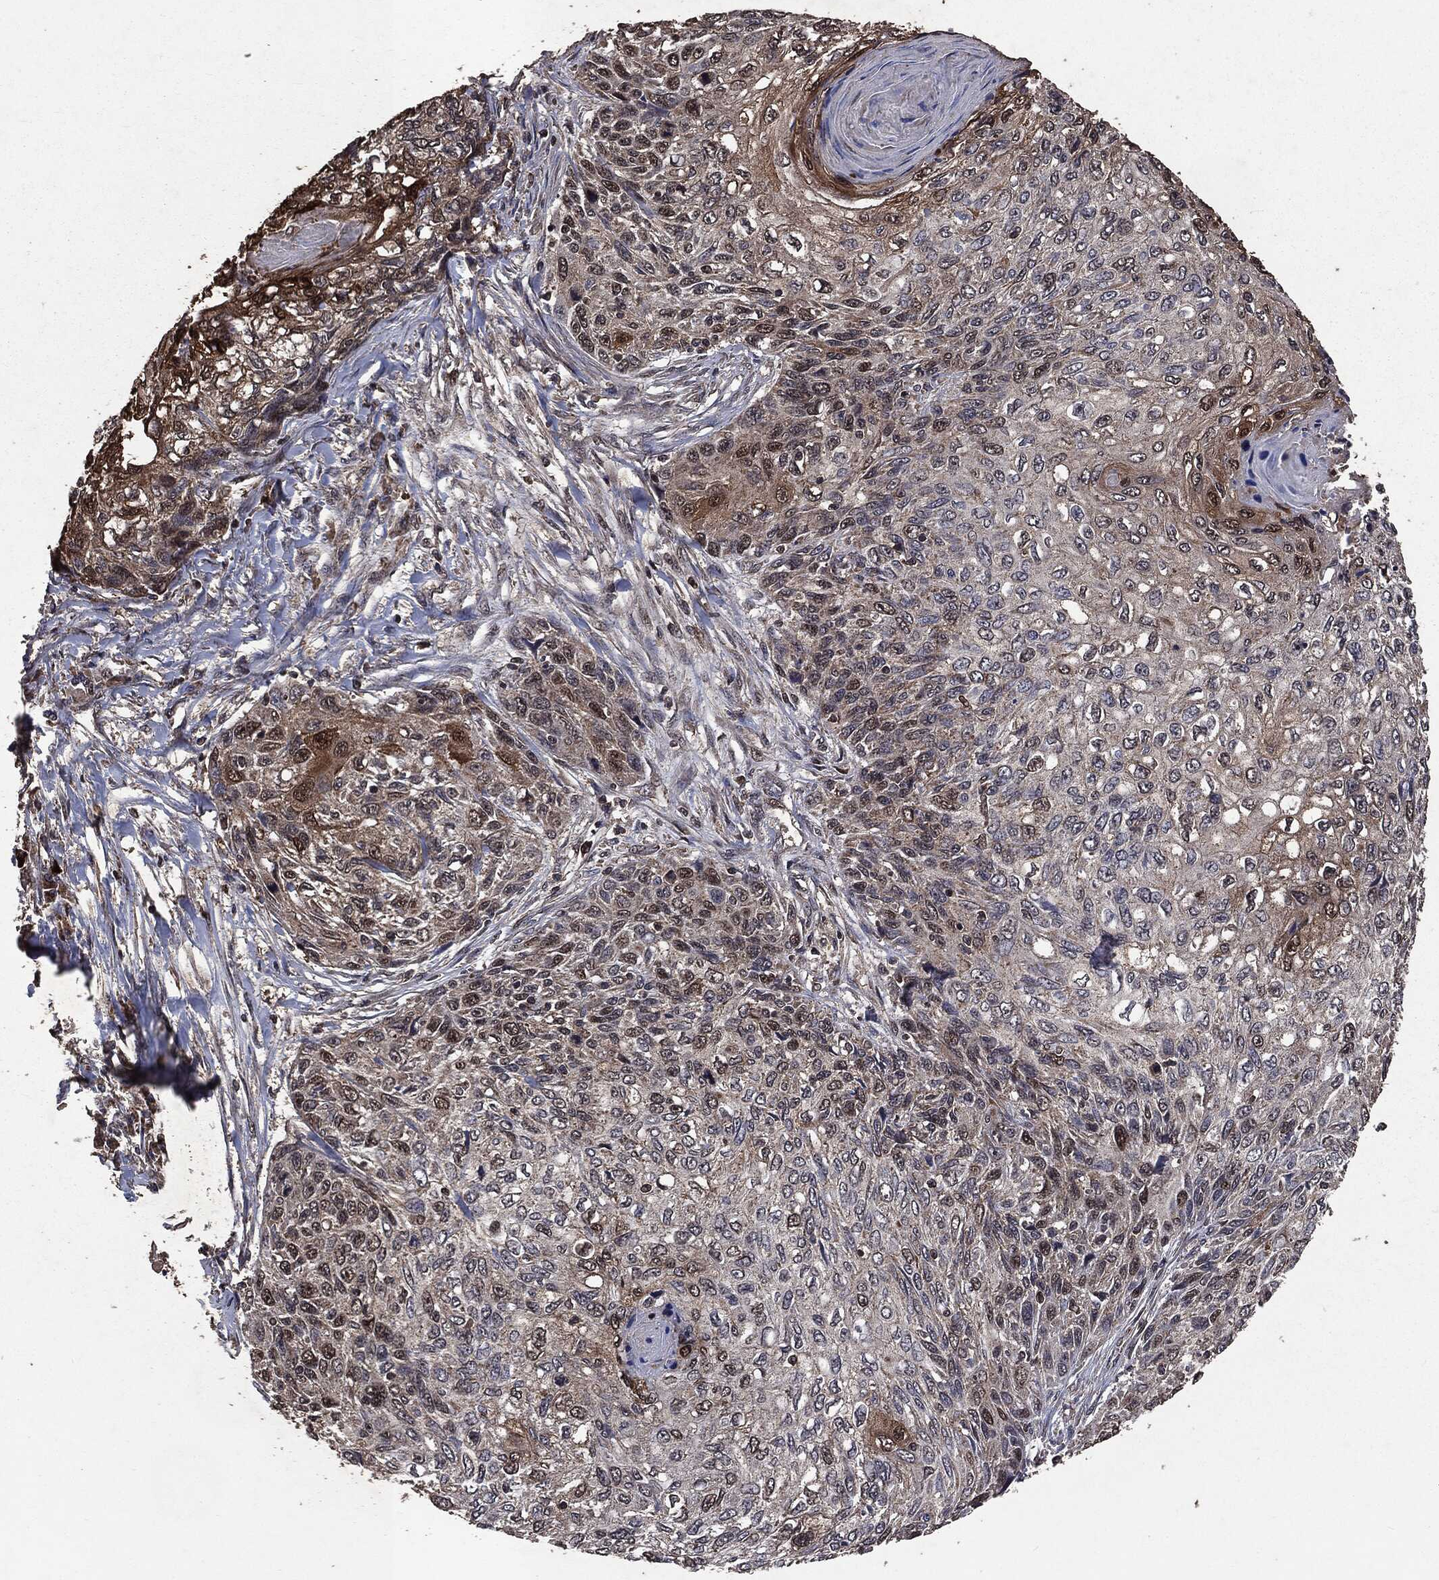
{"staining": {"intensity": "moderate", "quantity": "<25%", "location": "nuclear"}, "tissue": "skin cancer", "cell_type": "Tumor cells", "image_type": "cancer", "snomed": [{"axis": "morphology", "description": "Squamous cell carcinoma, NOS"}, {"axis": "topography", "description": "Skin"}], "caption": "Squamous cell carcinoma (skin) stained with a brown dye exhibits moderate nuclear positive positivity in approximately <25% of tumor cells.", "gene": "PPP6R2", "patient": {"sex": "male", "age": 92}}